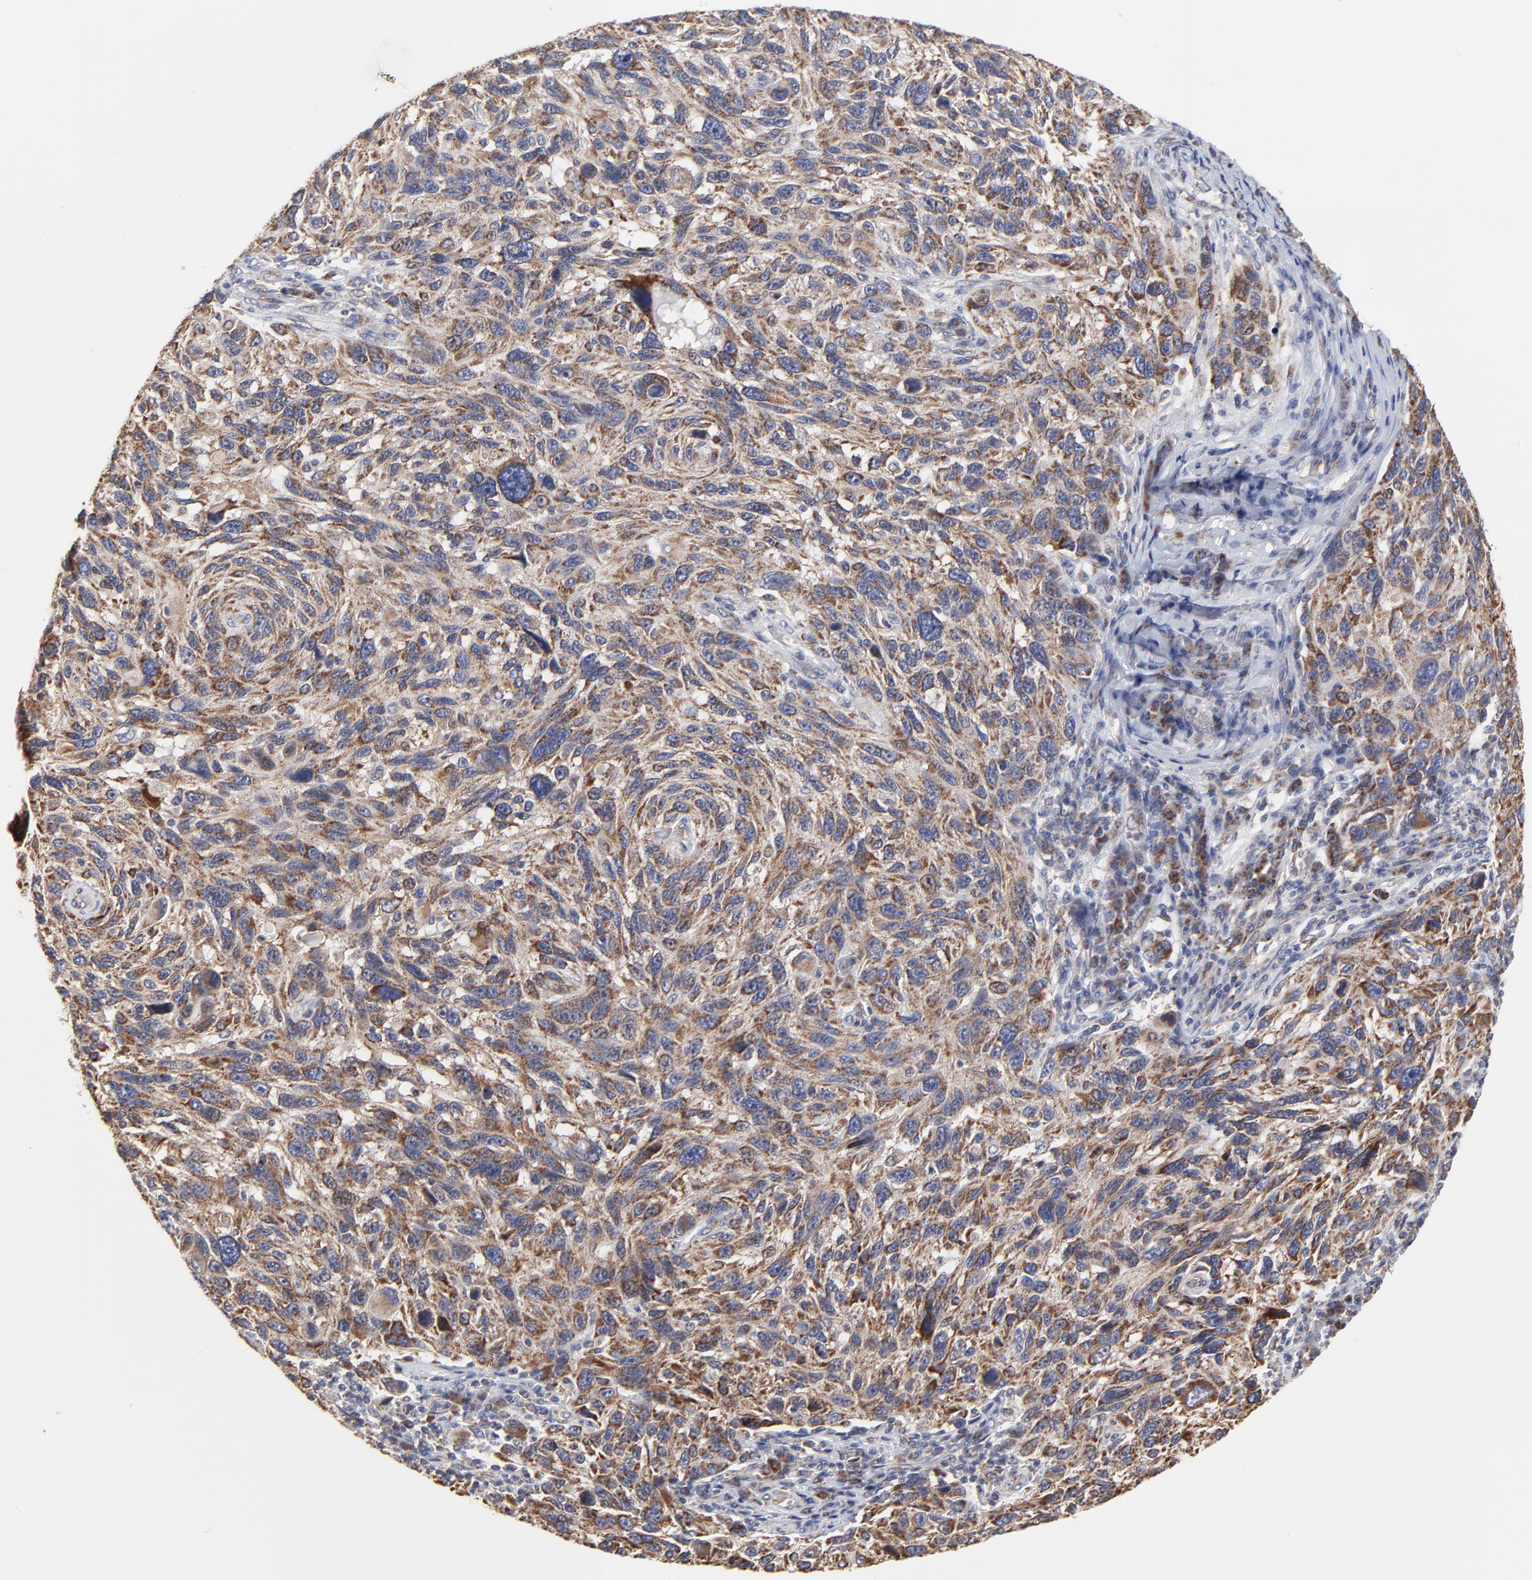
{"staining": {"intensity": "weak", "quantity": ">75%", "location": "cytoplasmic/membranous"}, "tissue": "melanoma", "cell_type": "Tumor cells", "image_type": "cancer", "snomed": [{"axis": "morphology", "description": "Malignant melanoma, NOS"}, {"axis": "topography", "description": "Skin"}], "caption": "Immunohistochemical staining of malignant melanoma exhibits low levels of weak cytoplasmic/membranous staining in approximately >75% of tumor cells.", "gene": "ZNF550", "patient": {"sex": "male", "age": 53}}